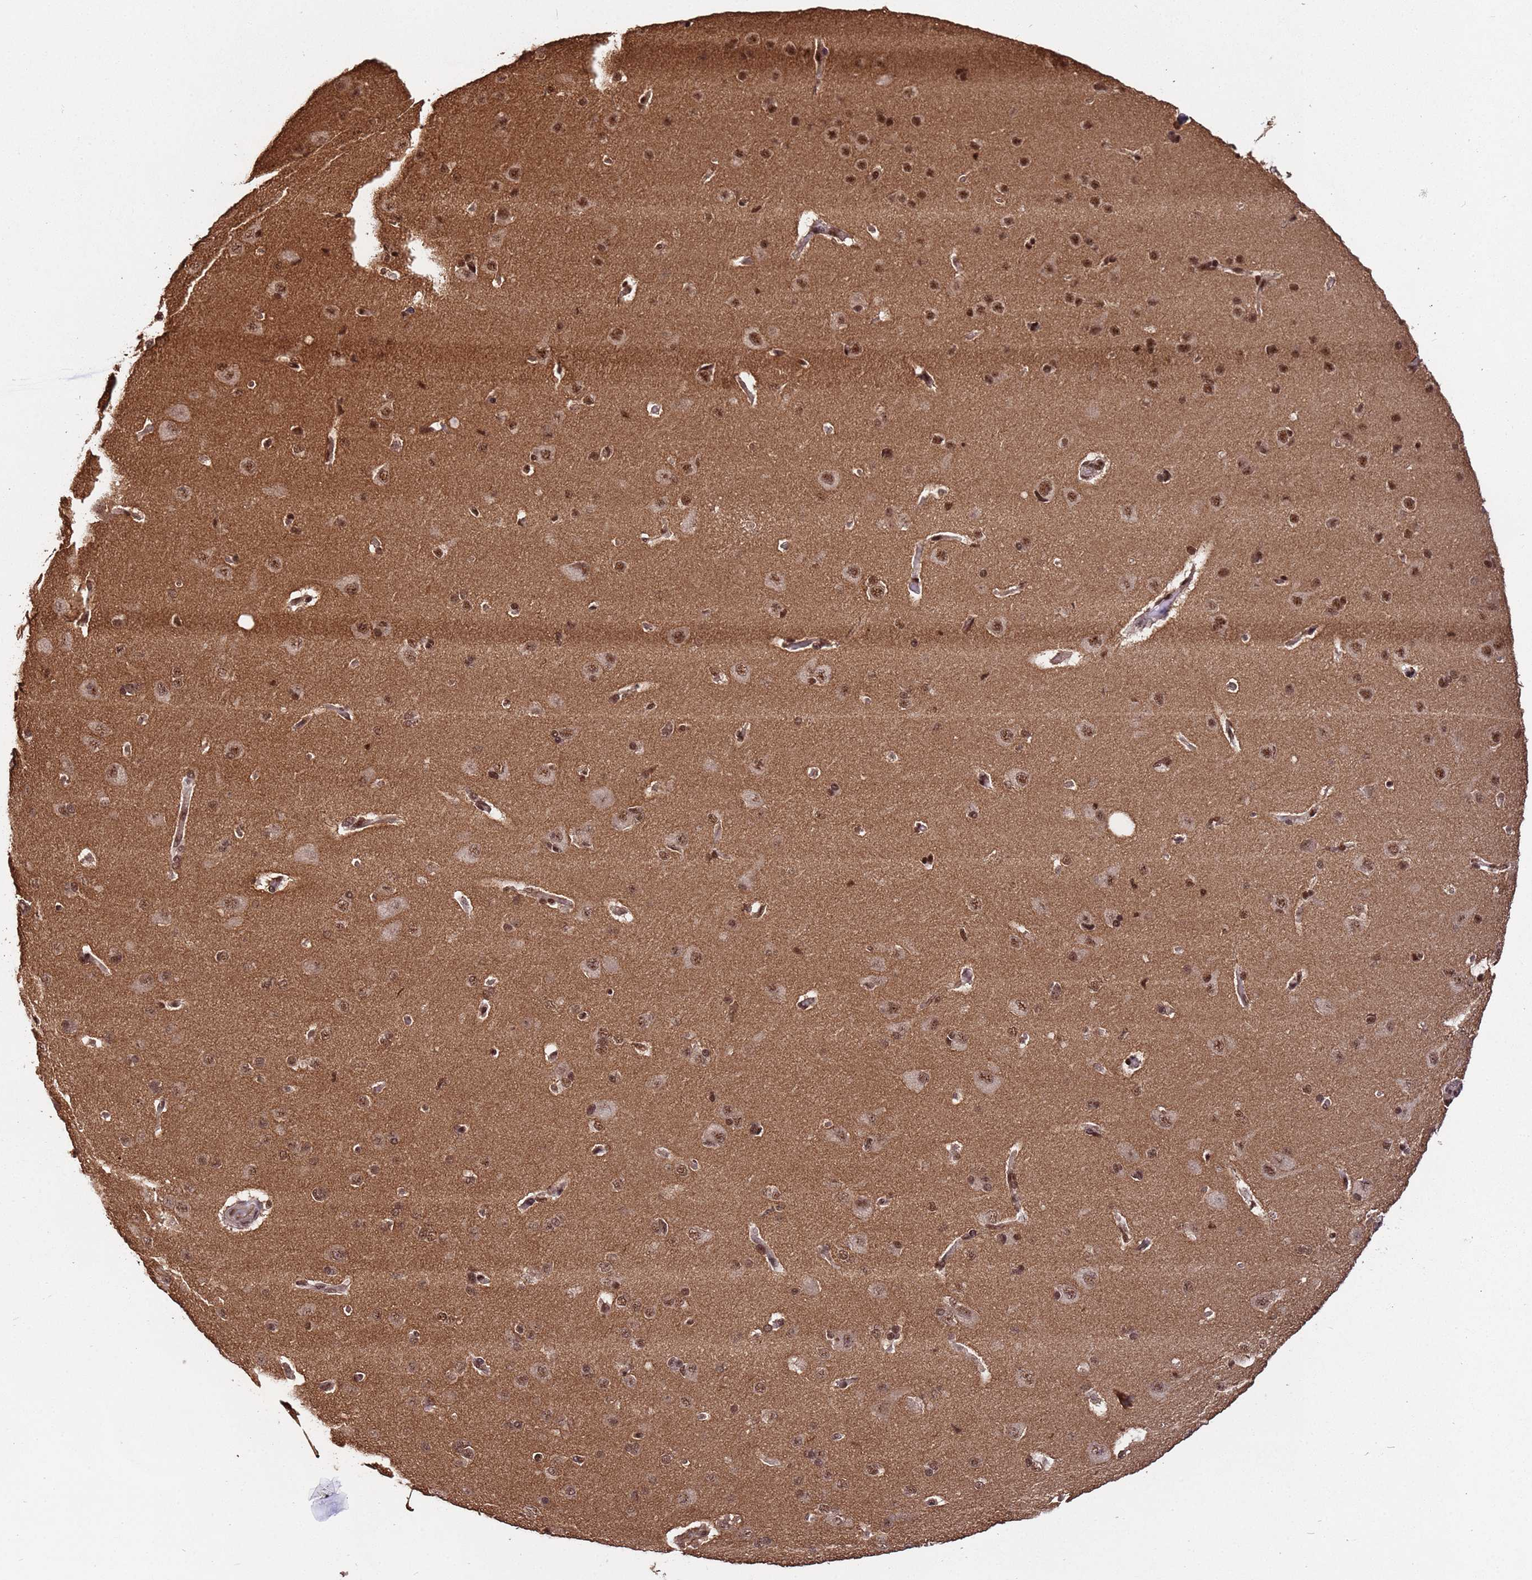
{"staining": {"intensity": "moderate", "quantity": "25%-75%", "location": "nuclear"}, "tissue": "cerebral cortex", "cell_type": "Endothelial cells", "image_type": "normal", "snomed": [{"axis": "morphology", "description": "Normal tissue, NOS"}, {"axis": "topography", "description": "Cerebral cortex"}], "caption": "Immunohistochemical staining of unremarkable human cerebral cortex displays 25%-75% levels of moderate nuclear protein positivity in approximately 25%-75% of endothelial cells. (Brightfield microscopy of DAB IHC at high magnification).", "gene": "SYF2", "patient": {"sex": "male", "age": 62}}